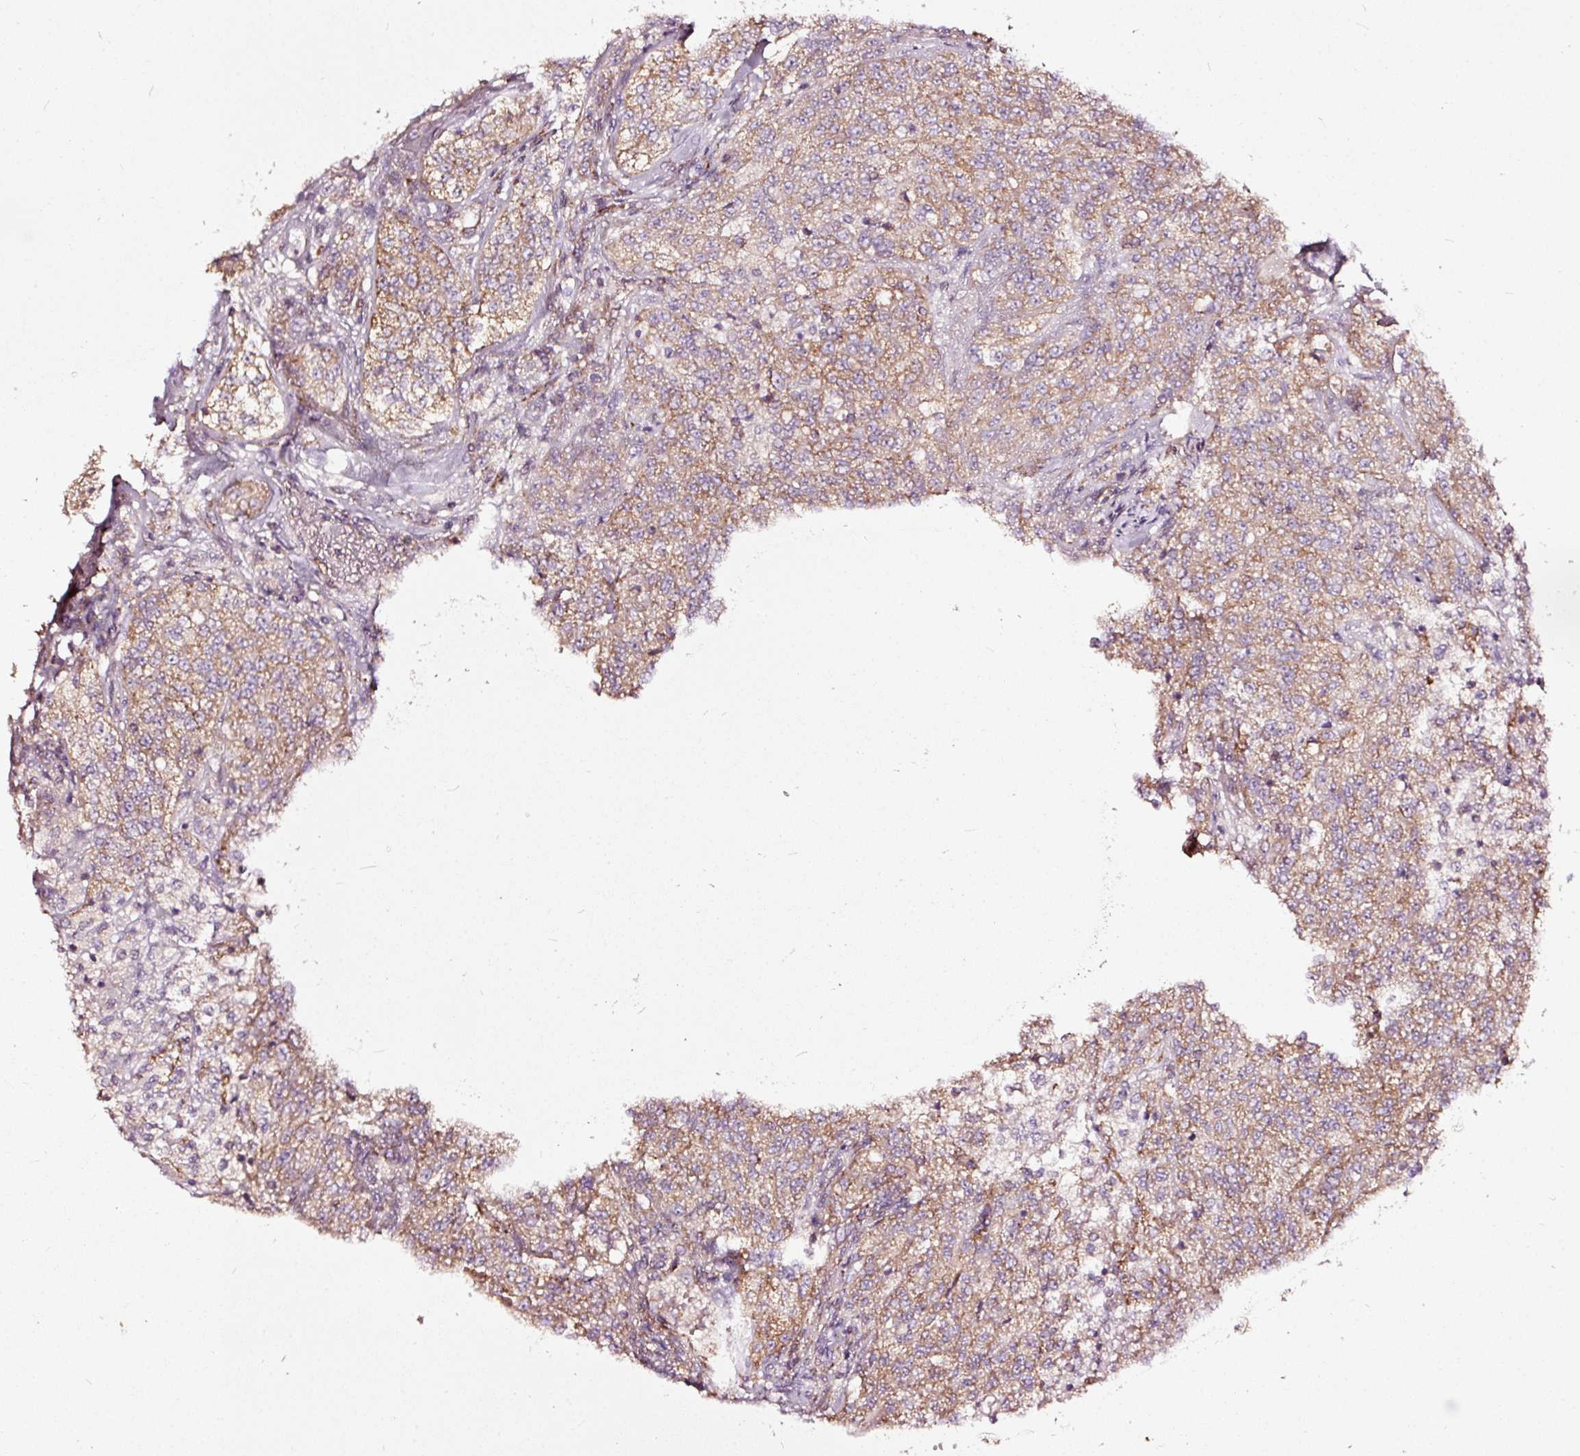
{"staining": {"intensity": "moderate", "quantity": ">75%", "location": "cytoplasmic/membranous"}, "tissue": "renal cancer", "cell_type": "Tumor cells", "image_type": "cancer", "snomed": [{"axis": "morphology", "description": "Adenocarcinoma, NOS"}, {"axis": "topography", "description": "Kidney"}], "caption": "Moderate cytoplasmic/membranous protein positivity is seen in about >75% of tumor cells in renal adenocarcinoma.", "gene": "TPM1", "patient": {"sex": "female", "age": 63}}